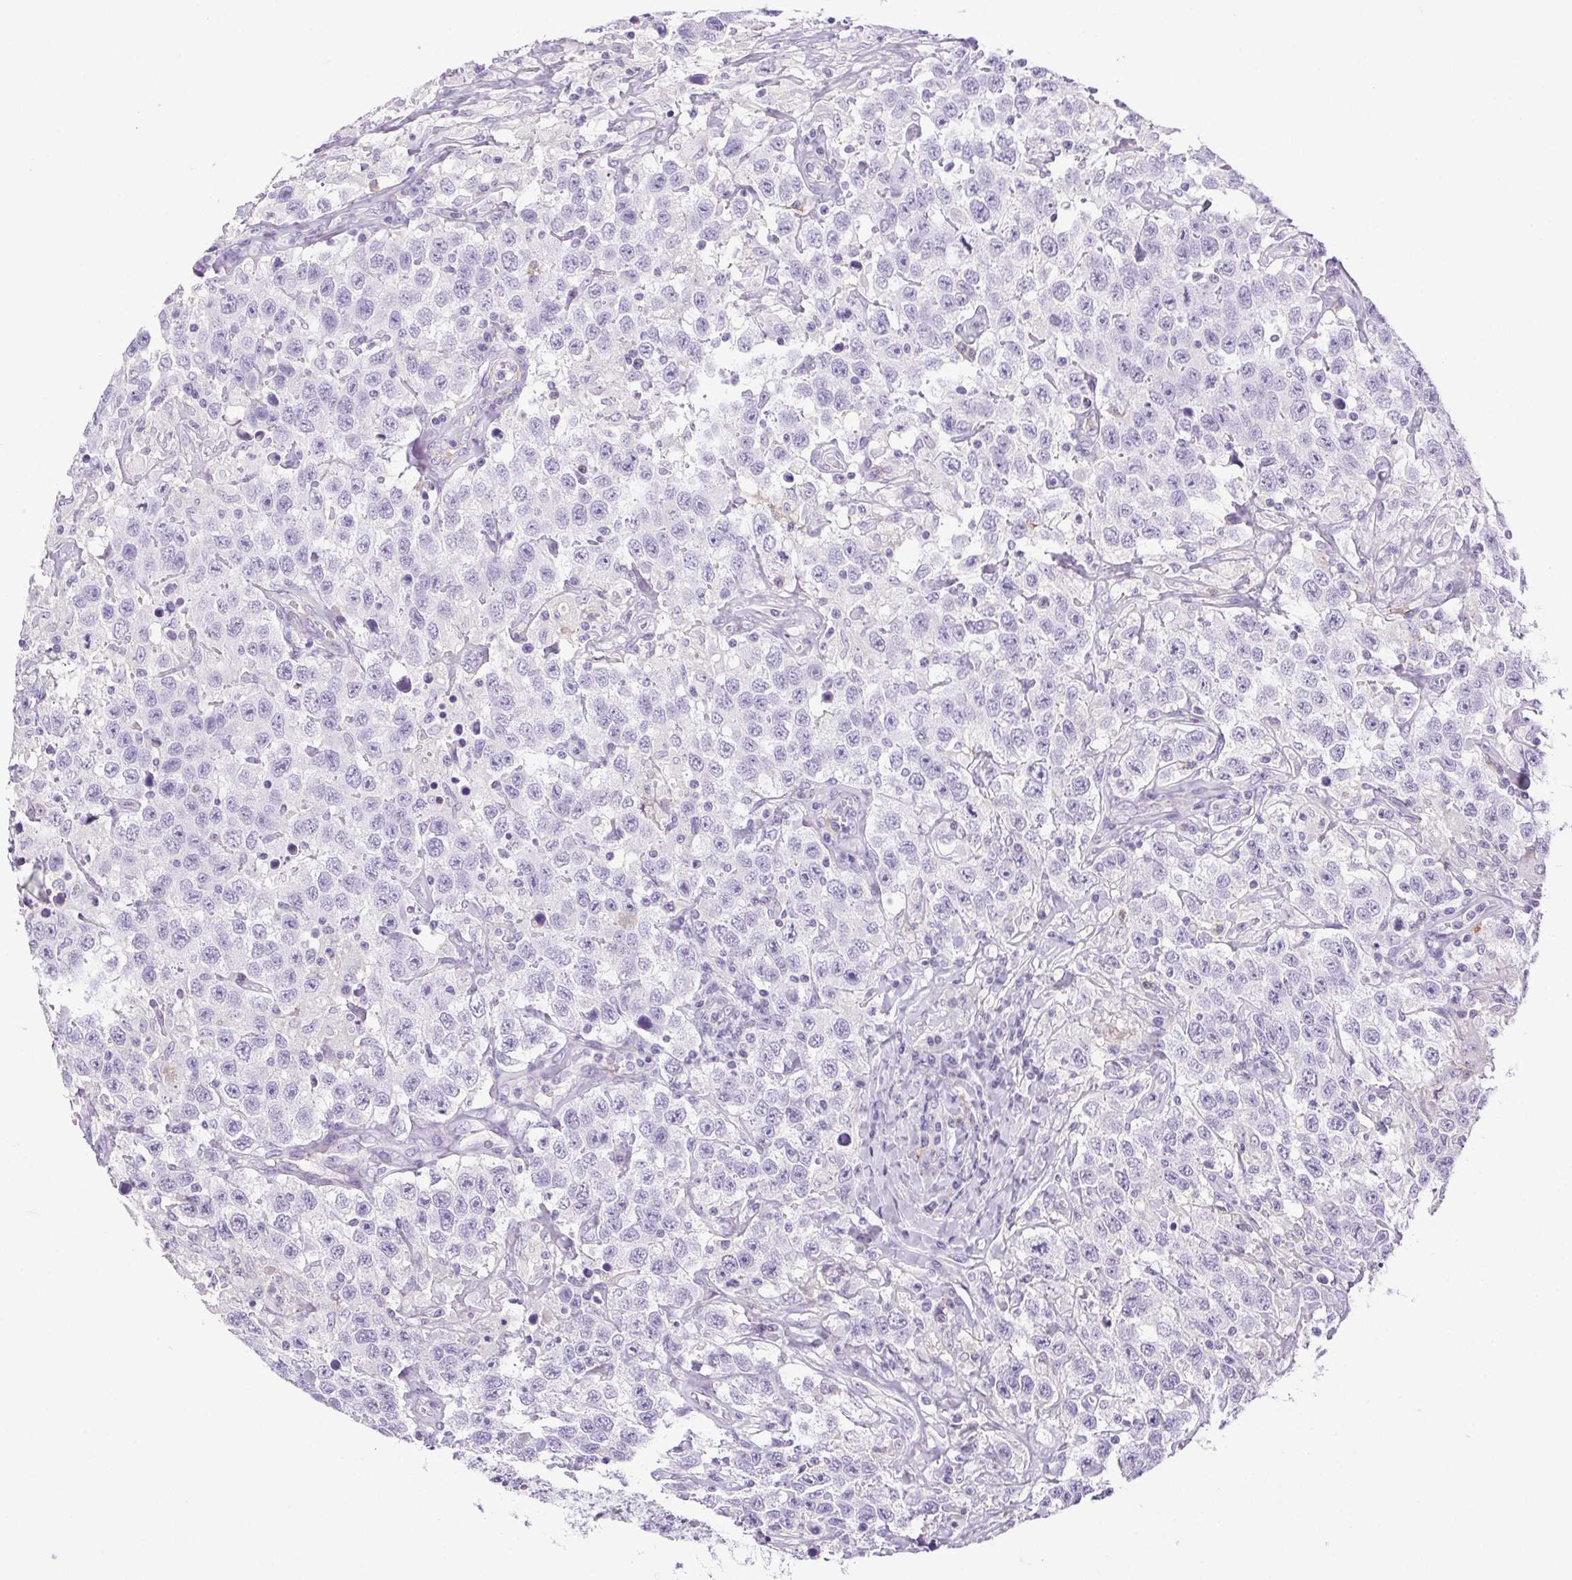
{"staining": {"intensity": "negative", "quantity": "none", "location": "none"}, "tissue": "testis cancer", "cell_type": "Tumor cells", "image_type": "cancer", "snomed": [{"axis": "morphology", "description": "Seminoma, NOS"}, {"axis": "topography", "description": "Testis"}], "caption": "A high-resolution photomicrograph shows immunohistochemistry staining of testis cancer (seminoma), which reveals no significant expression in tumor cells. (DAB immunohistochemistry with hematoxylin counter stain).", "gene": "HLA-G", "patient": {"sex": "male", "age": 41}}